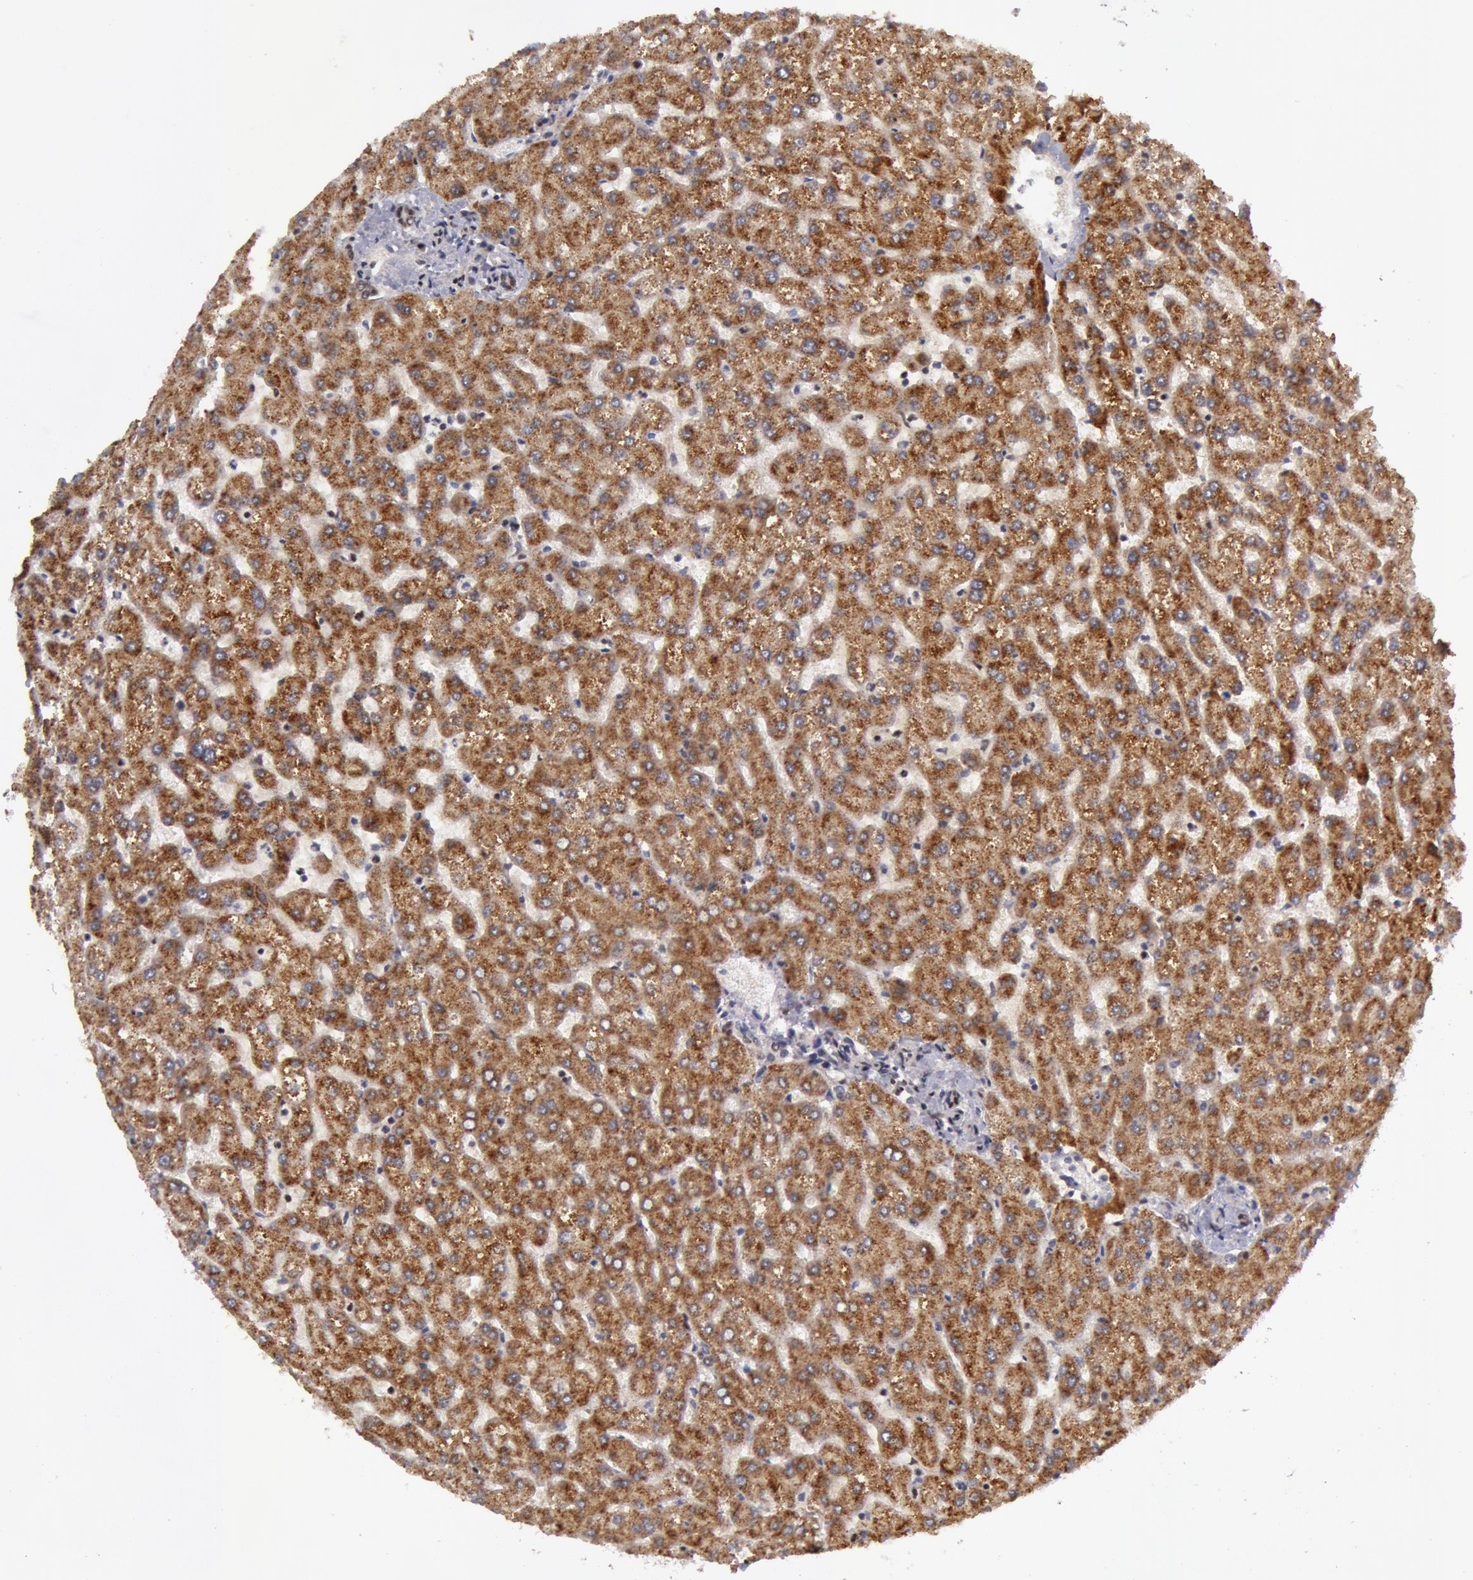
{"staining": {"intensity": "weak", "quantity": "25%-75%", "location": "cytoplasmic/membranous"}, "tissue": "liver", "cell_type": "Cholangiocytes", "image_type": "normal", "snomed": [{"axis": "morphology", "description": "Normal tissue, NOS"}, {"axis": "topography", "description": "Liver"}], "caption": "Immunohistochemistry (IHC) (DAB (3,3'-diaminobenzidine)) staining of unremarkable liver displays weak cytoplasmic/membranous protein expression in approximately 25%-75% of cholangiocytes.", "gene": "VRTN", "patient": {"sex": "female", "age": 32}}